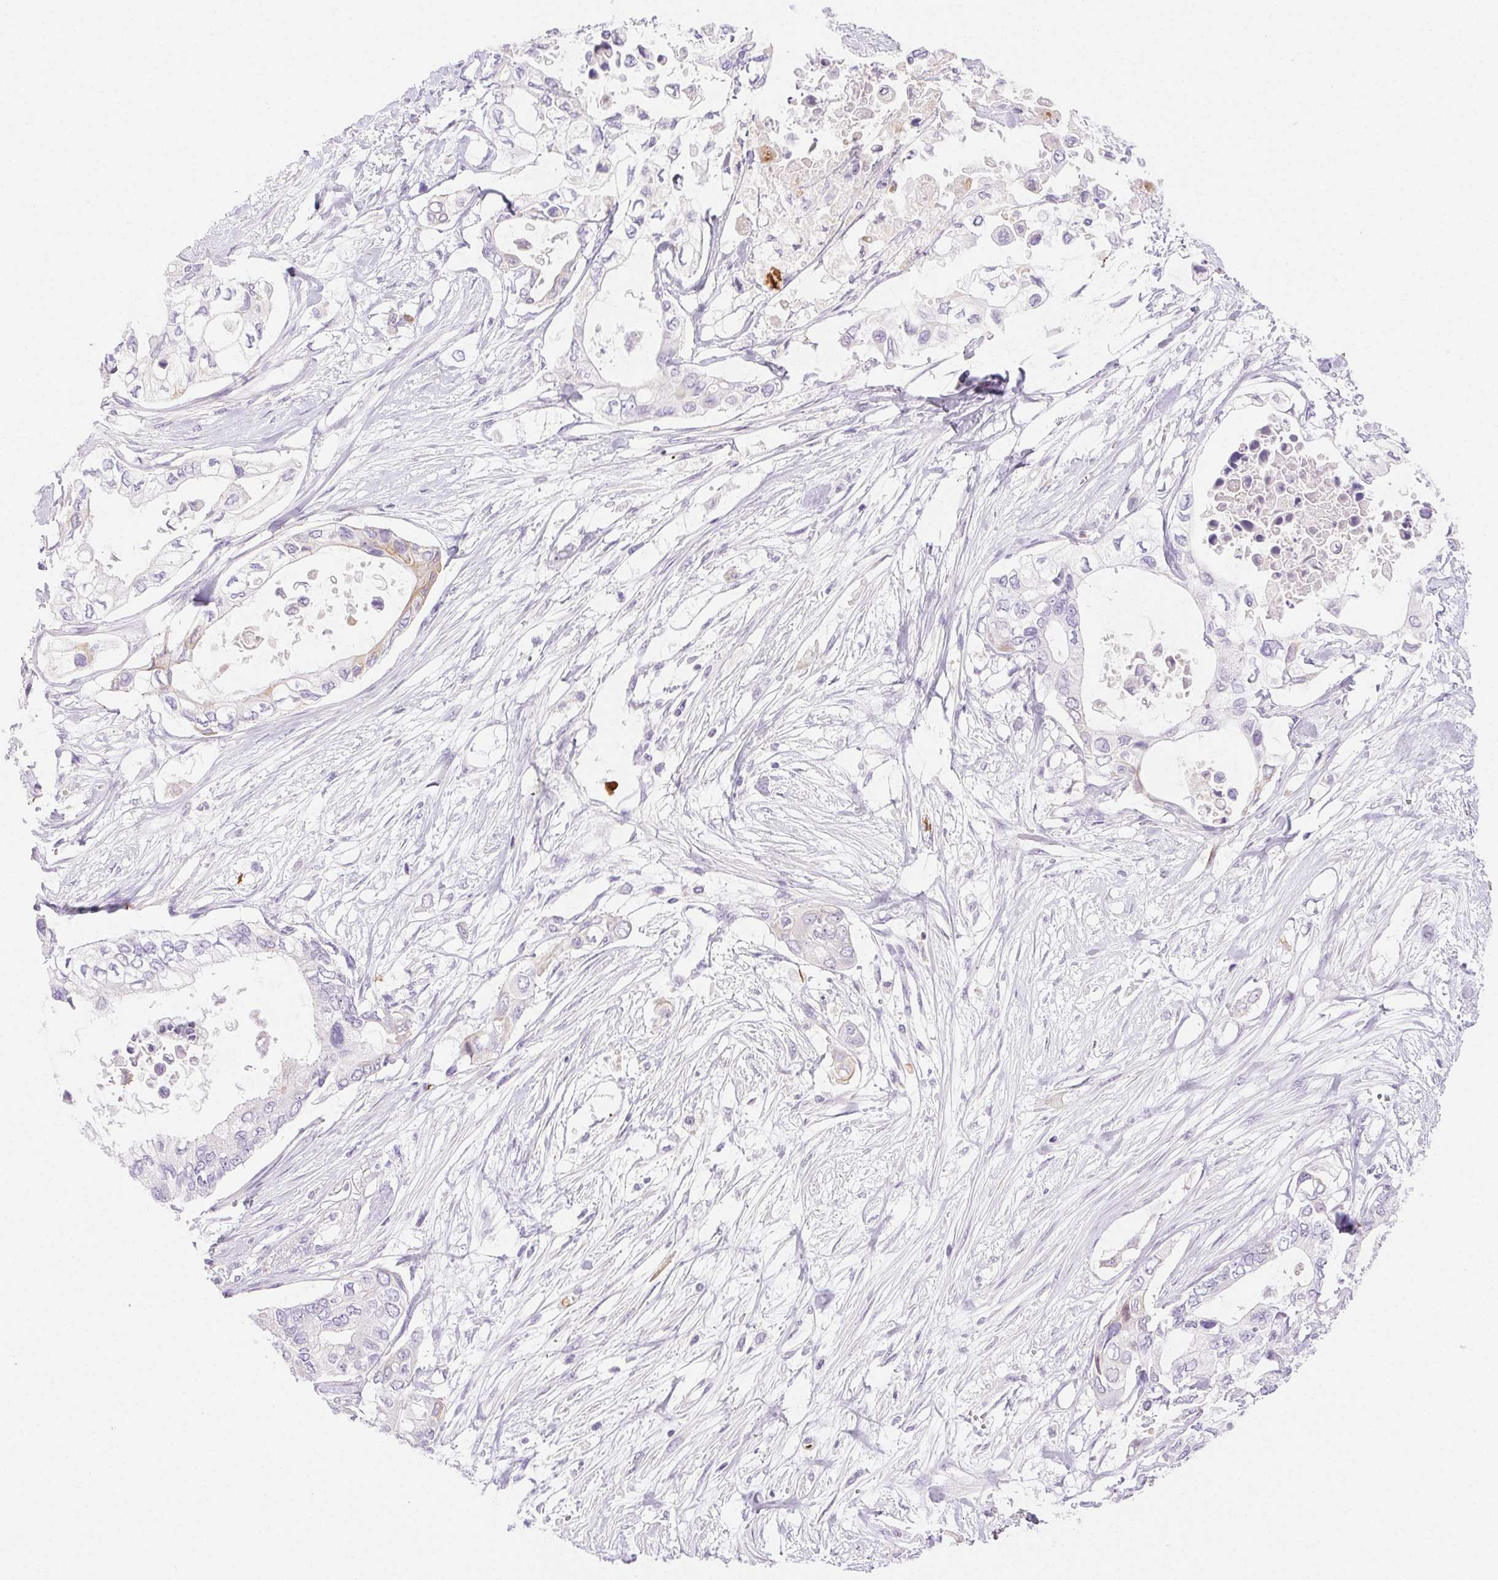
{"staining": {"intensity": "negative", "quantity": "none", "location": "none"}, "tissue": "pancreatic cancer", "cell_type": "Tumor cells", "image_type": "cancer", "snomed": [{"axis": "morphology", "description": "Adenocarcinoma, NOS"}, {"axis": "topography", "description": "Pancreas"}], "caption": "Pancreatic cancer was stained to show a protein in brown. There is no significant positivity in tumor cells.", "gene": "FGA", "patient": {"sex": "female", "age": 63}}